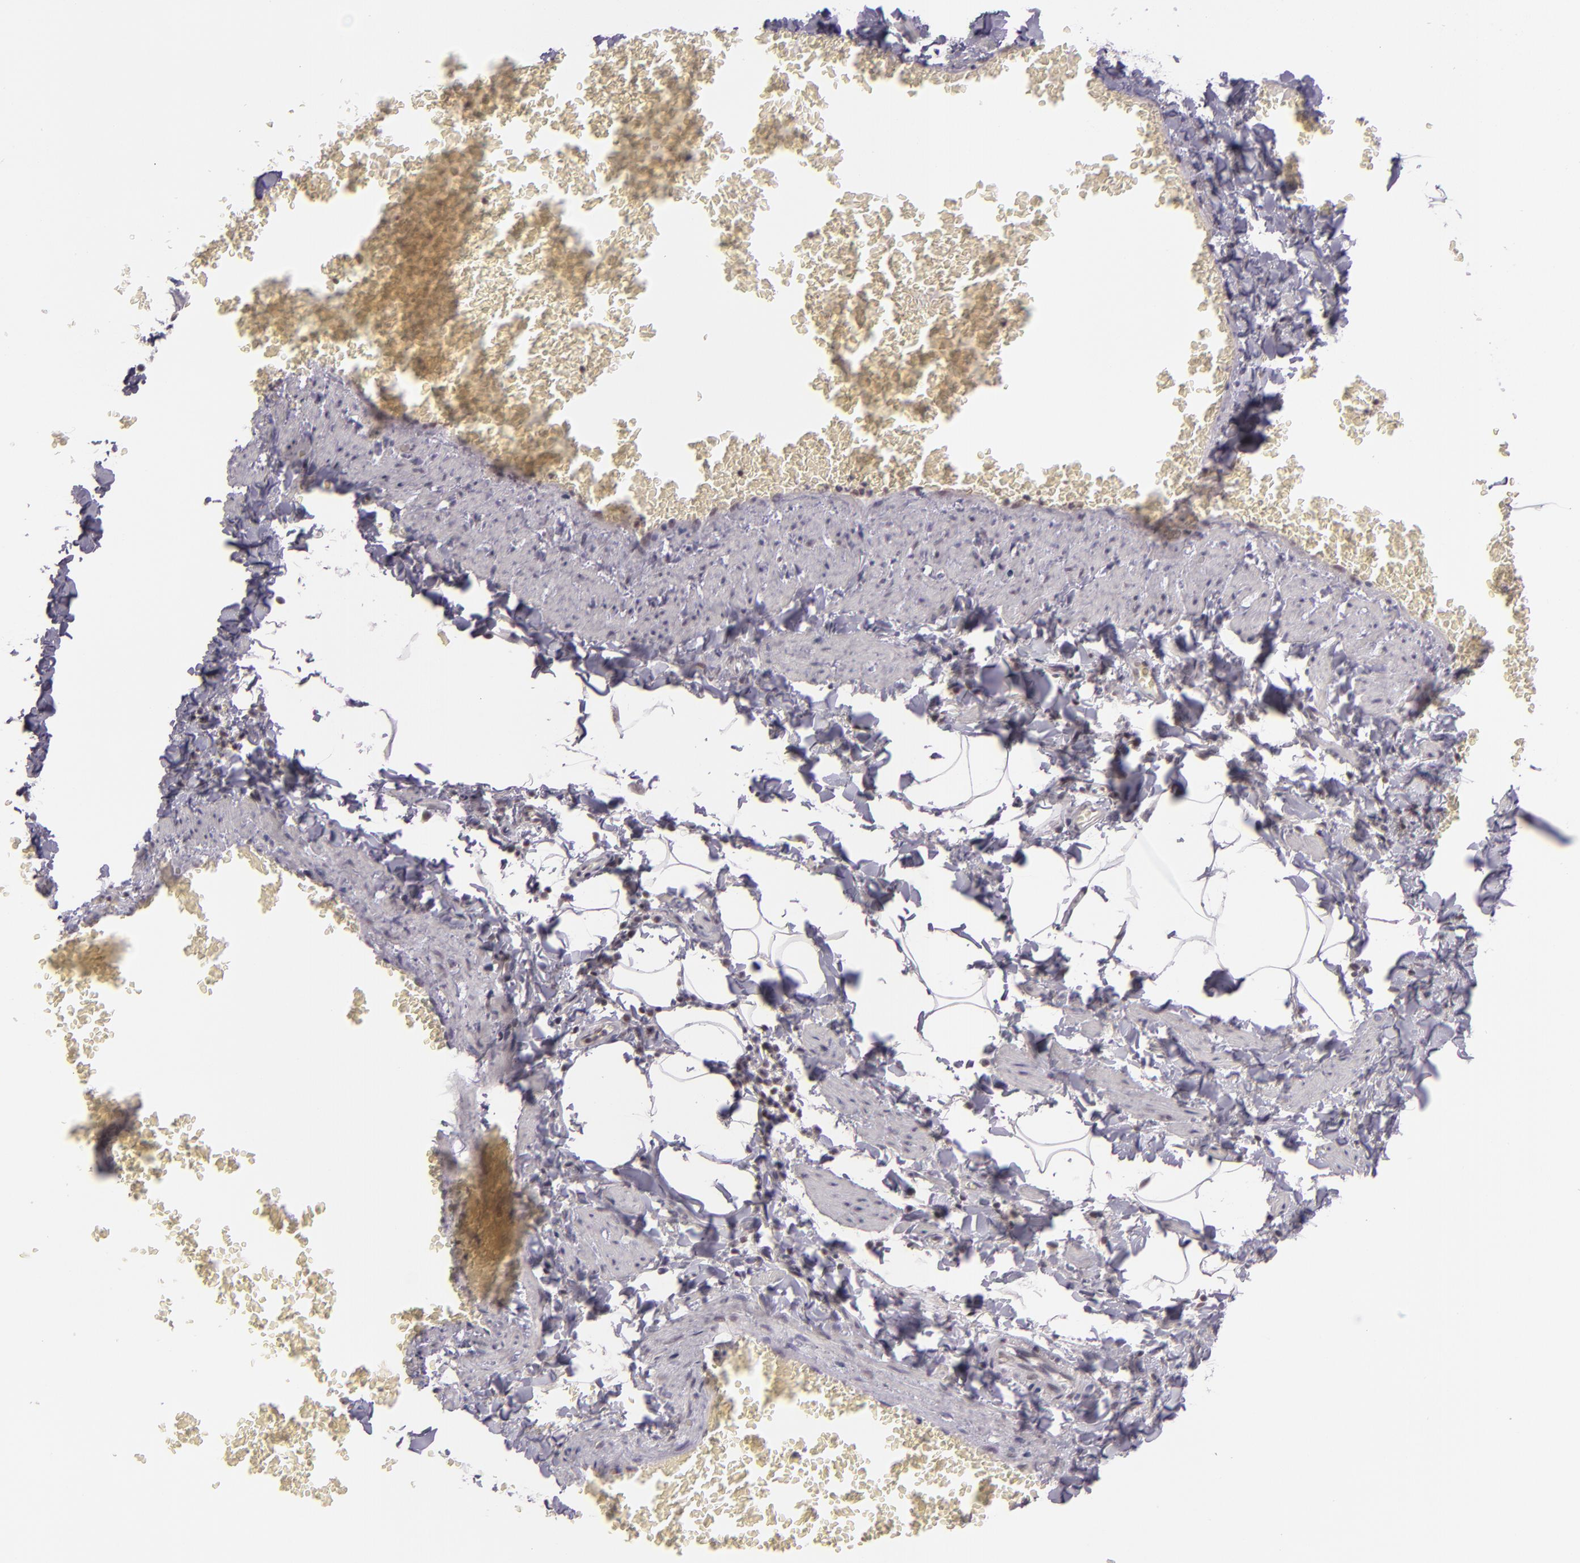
{"staining": {"intensity": "negative", "quantity": "none", "location": "none"}, "tissue": "adipose tissue", "cell_type": "Adipocytes", "image_type": "normal", "snomed": [{"axis": "morphology", "description": "Normal tissue, NOS"}, {"axis": "topography", "description": "Vascular tissue"}], "caption": "Immunohistochemistry micrograph of normal human adipose tissue stained for a protein (brown), which shows no staining in adipocytes.", "gene": "ZFX", "patient": {"sex": "male", "age": 41}}